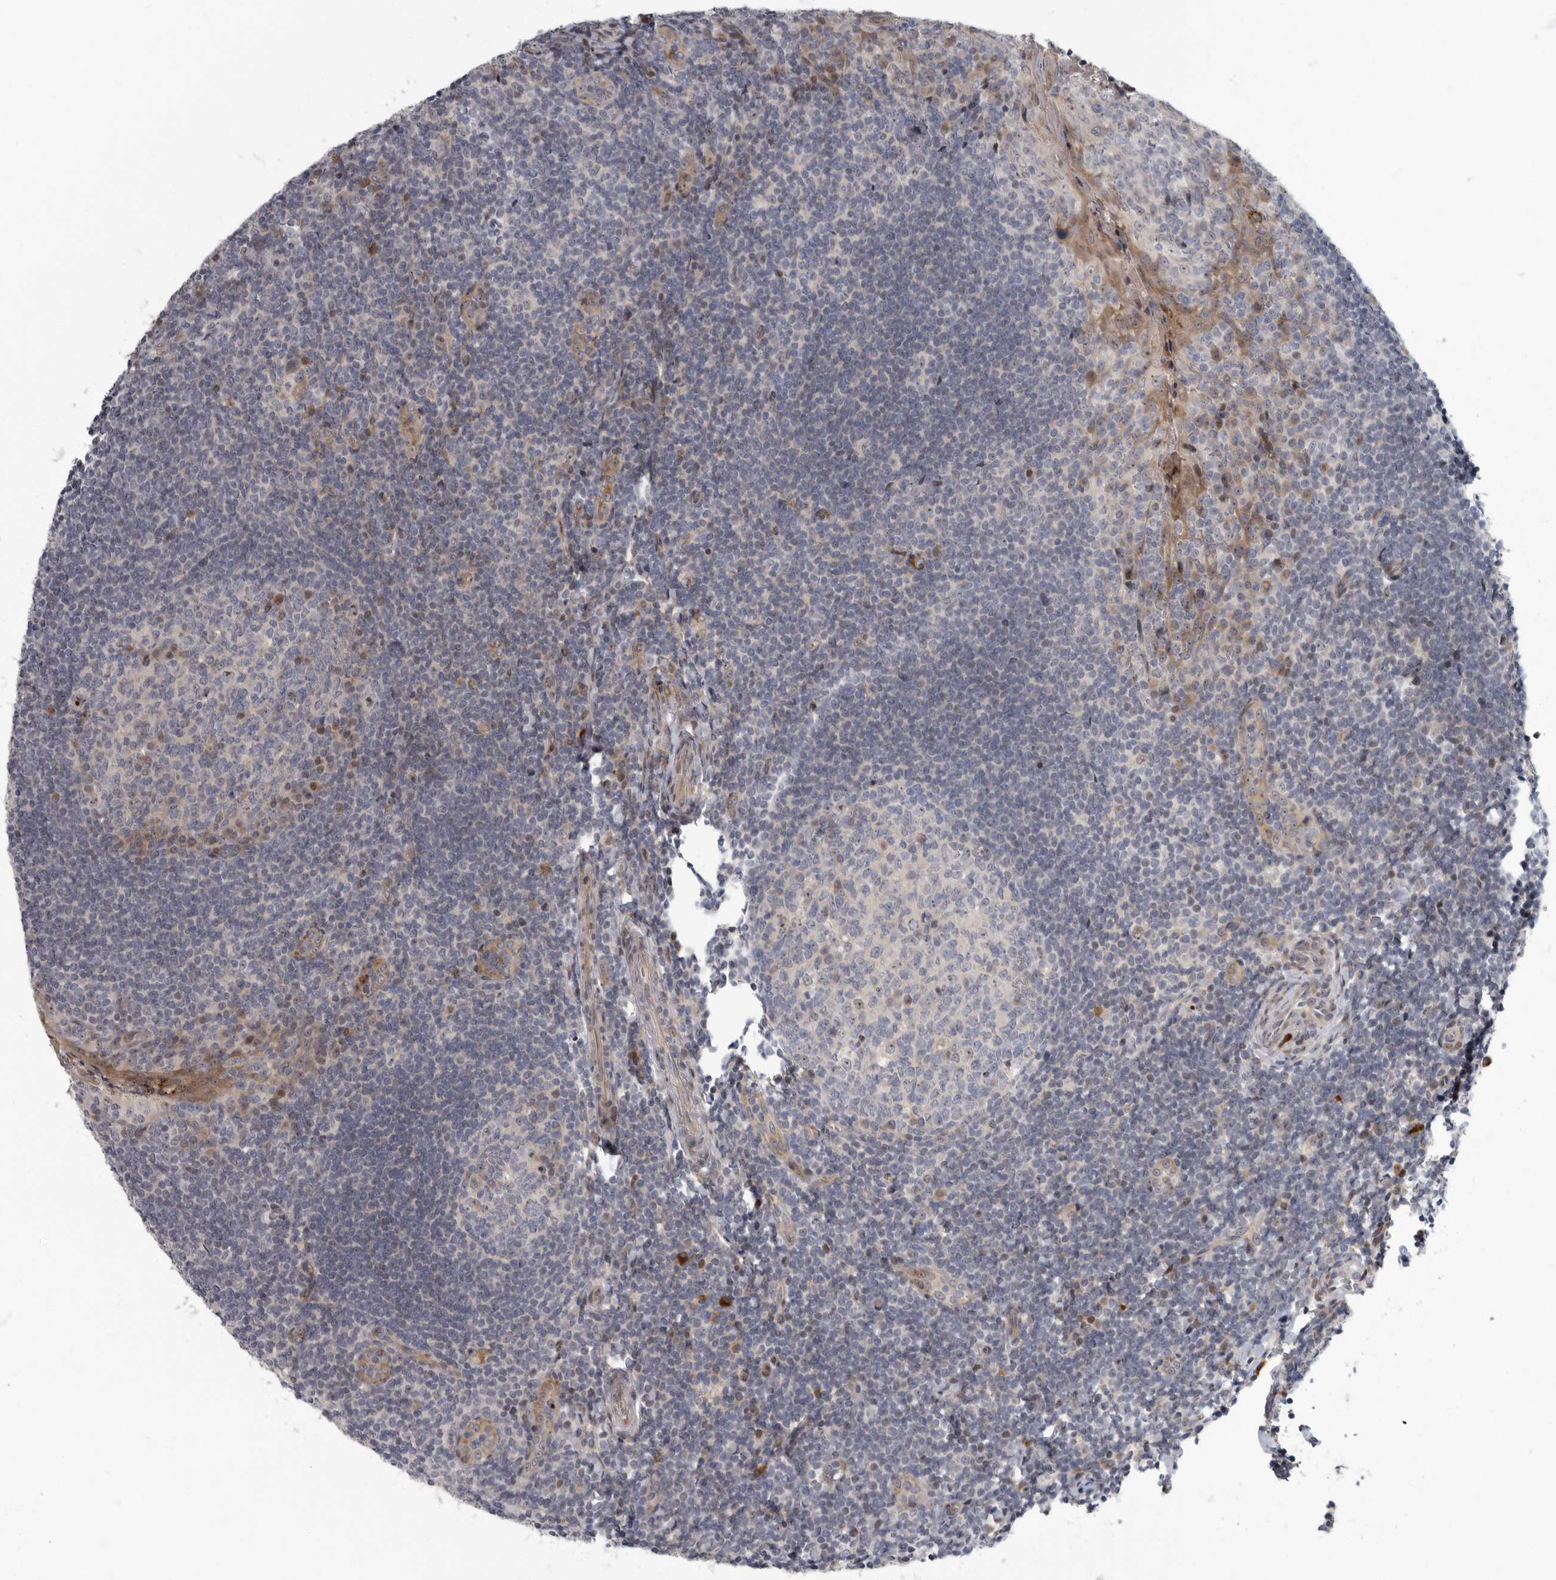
{"staining": {"intensity": "moderate", "quantity": "<25%", "location": "cytoplasmic/membranous"}, "tissue": "tonsil", "cell_type": "Germinal center cells", "image_type": "normal", "snomed": [{"axis": "morphology", "description": "Normal tissue, NOS"}, {"axis": "topography", "description": "Tonsil"}], "caption": "Benign tonsil was stained to show a protein in brown. There is low levels of moderate cytoplasmic/membranous expression in about <25% of germinal center cells. The protein of interest is shown in brown color, while the nuclei are stained blue.", "gene": "PDCD11", "patient": {"sex": "male", "age": 27}}